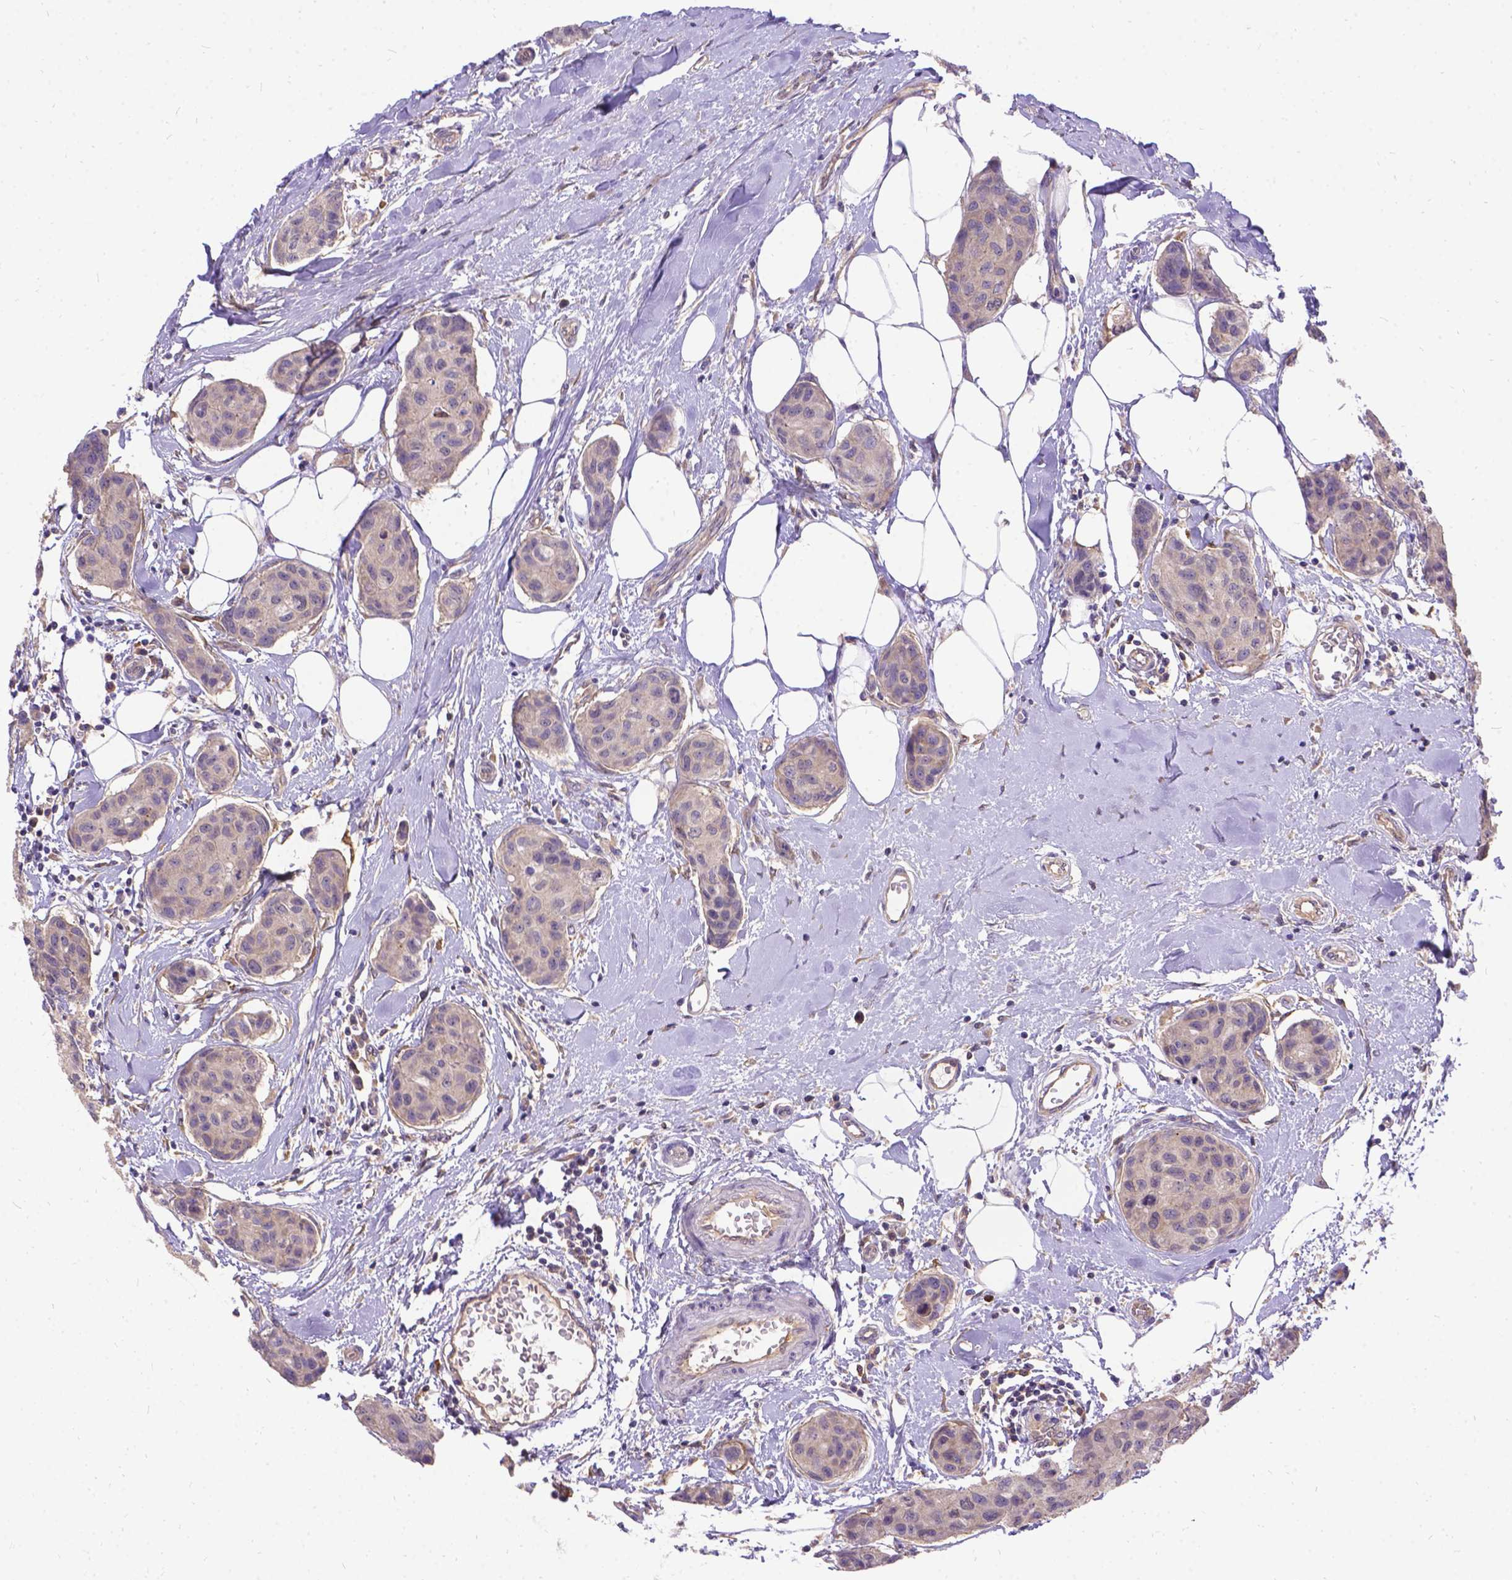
{"staining": {"intensity": "negative", "quantity": "none", "location": "none"}, "tissue": "breast cancer", "cell_type": "Tumor cells", "image_type": "cancer", "snomed": [{"axis": "morphology", "description": "Duct carcinoma"}, {"axis": "topography", "description": "Breast"}], "caption": "Human breast cancer stained for a protein using immunohistochemistry (IHC) demonstrates no expression in tumor cells.", "gene": "DENND6A", "patient": {"sex": "female", "age": 80}}